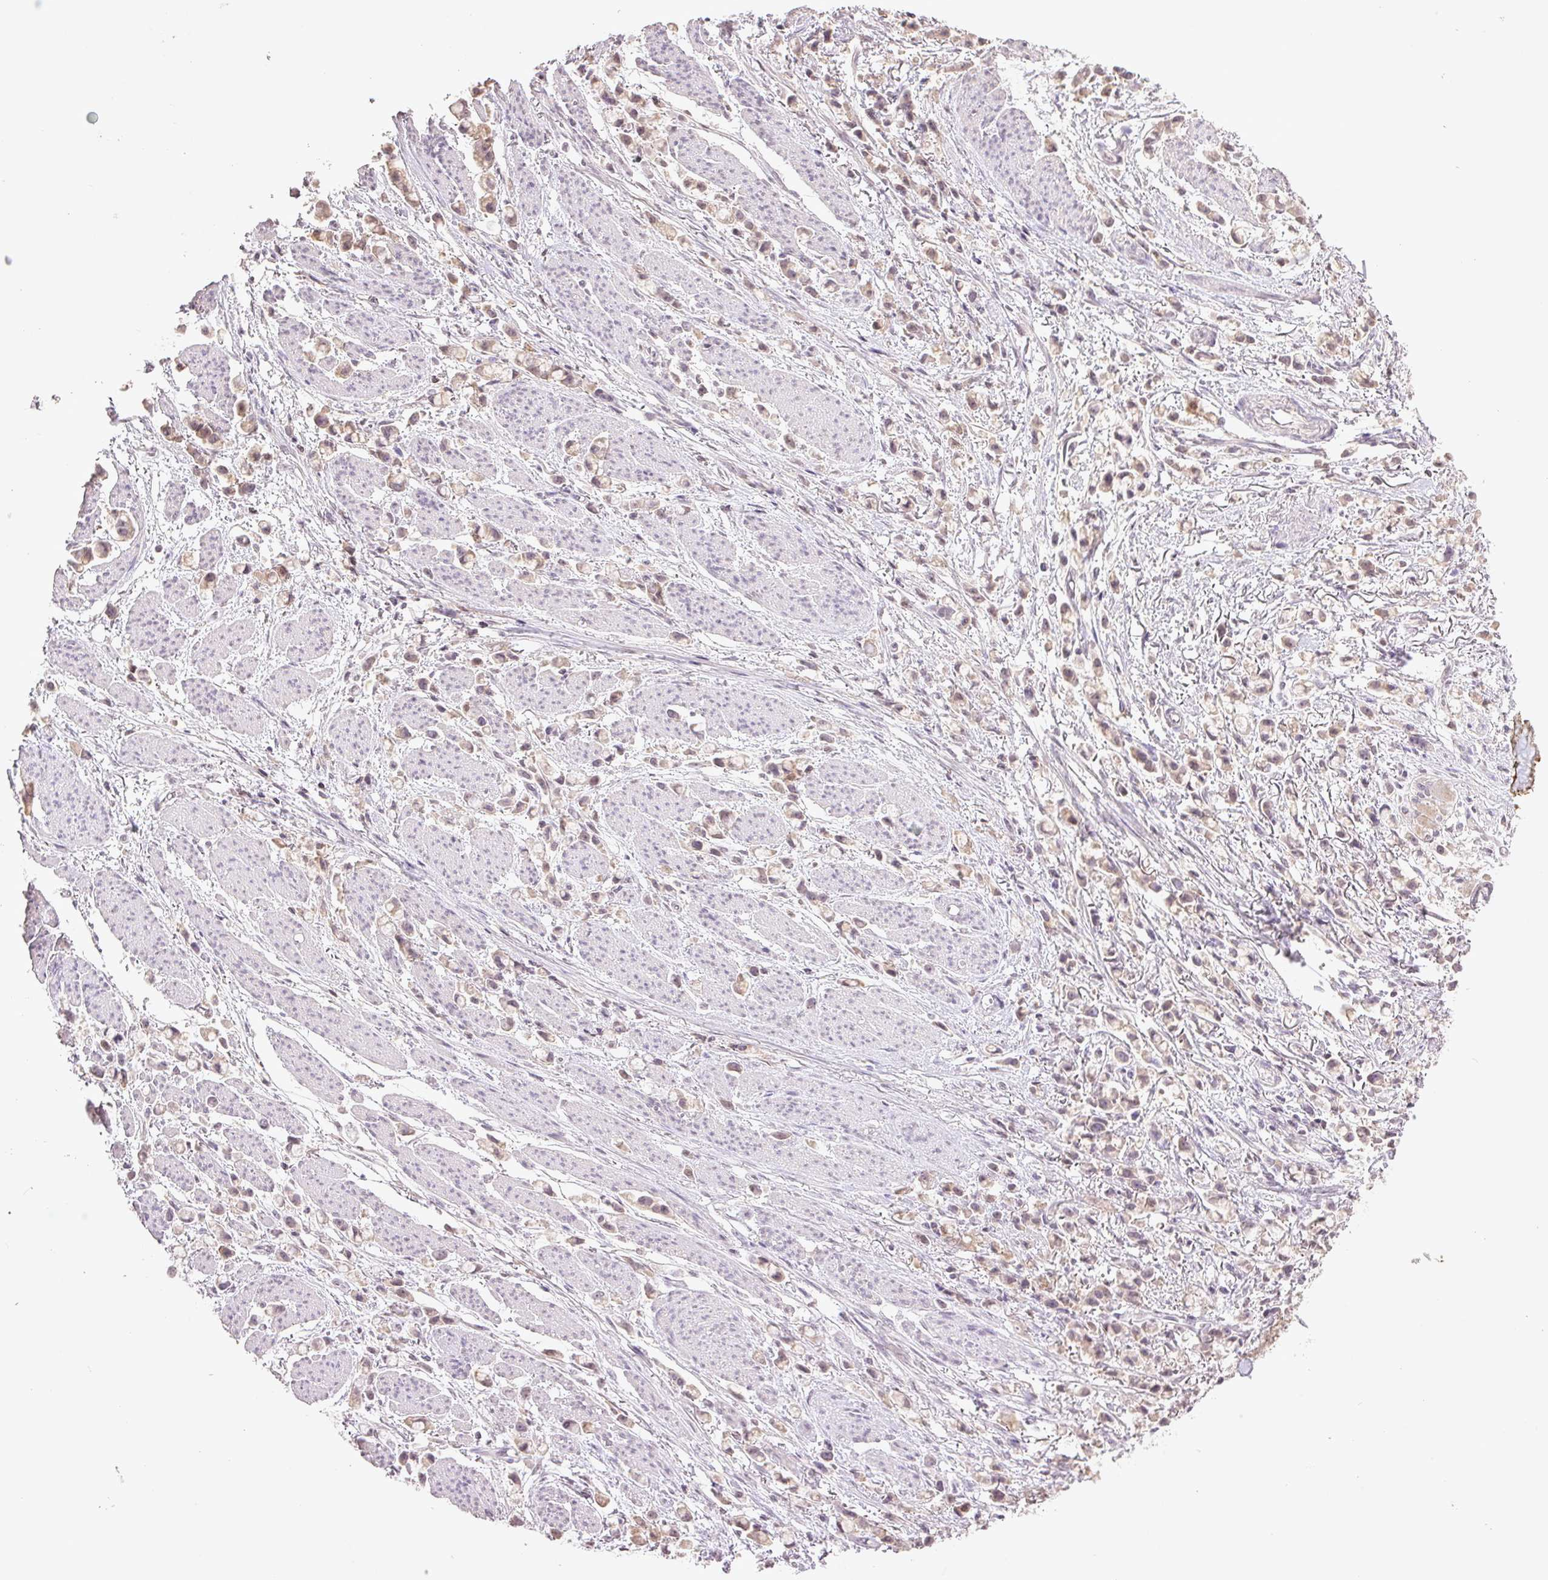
{"staining": {"intensity": "weak", "quantity": "25%-75%", "location": "nuclear"}, "tissue": "stomach cancer", "cell_type": "Tumor cells", "image_type": "cancer", "snomed": [{"axis": "morphology", "description": "Adenocarcinoma, NOS"}, {"axis": "topography", "description": "Stomach"}], "caption": "DAB immunohistochemical staining of human adenocarcinoma (stomach) exhibits weak nuclear protein expression in approximately 25%-75% of tumor cells.", "gene": "FAM168B", "patient": {"sex": "female", "age": 81}}